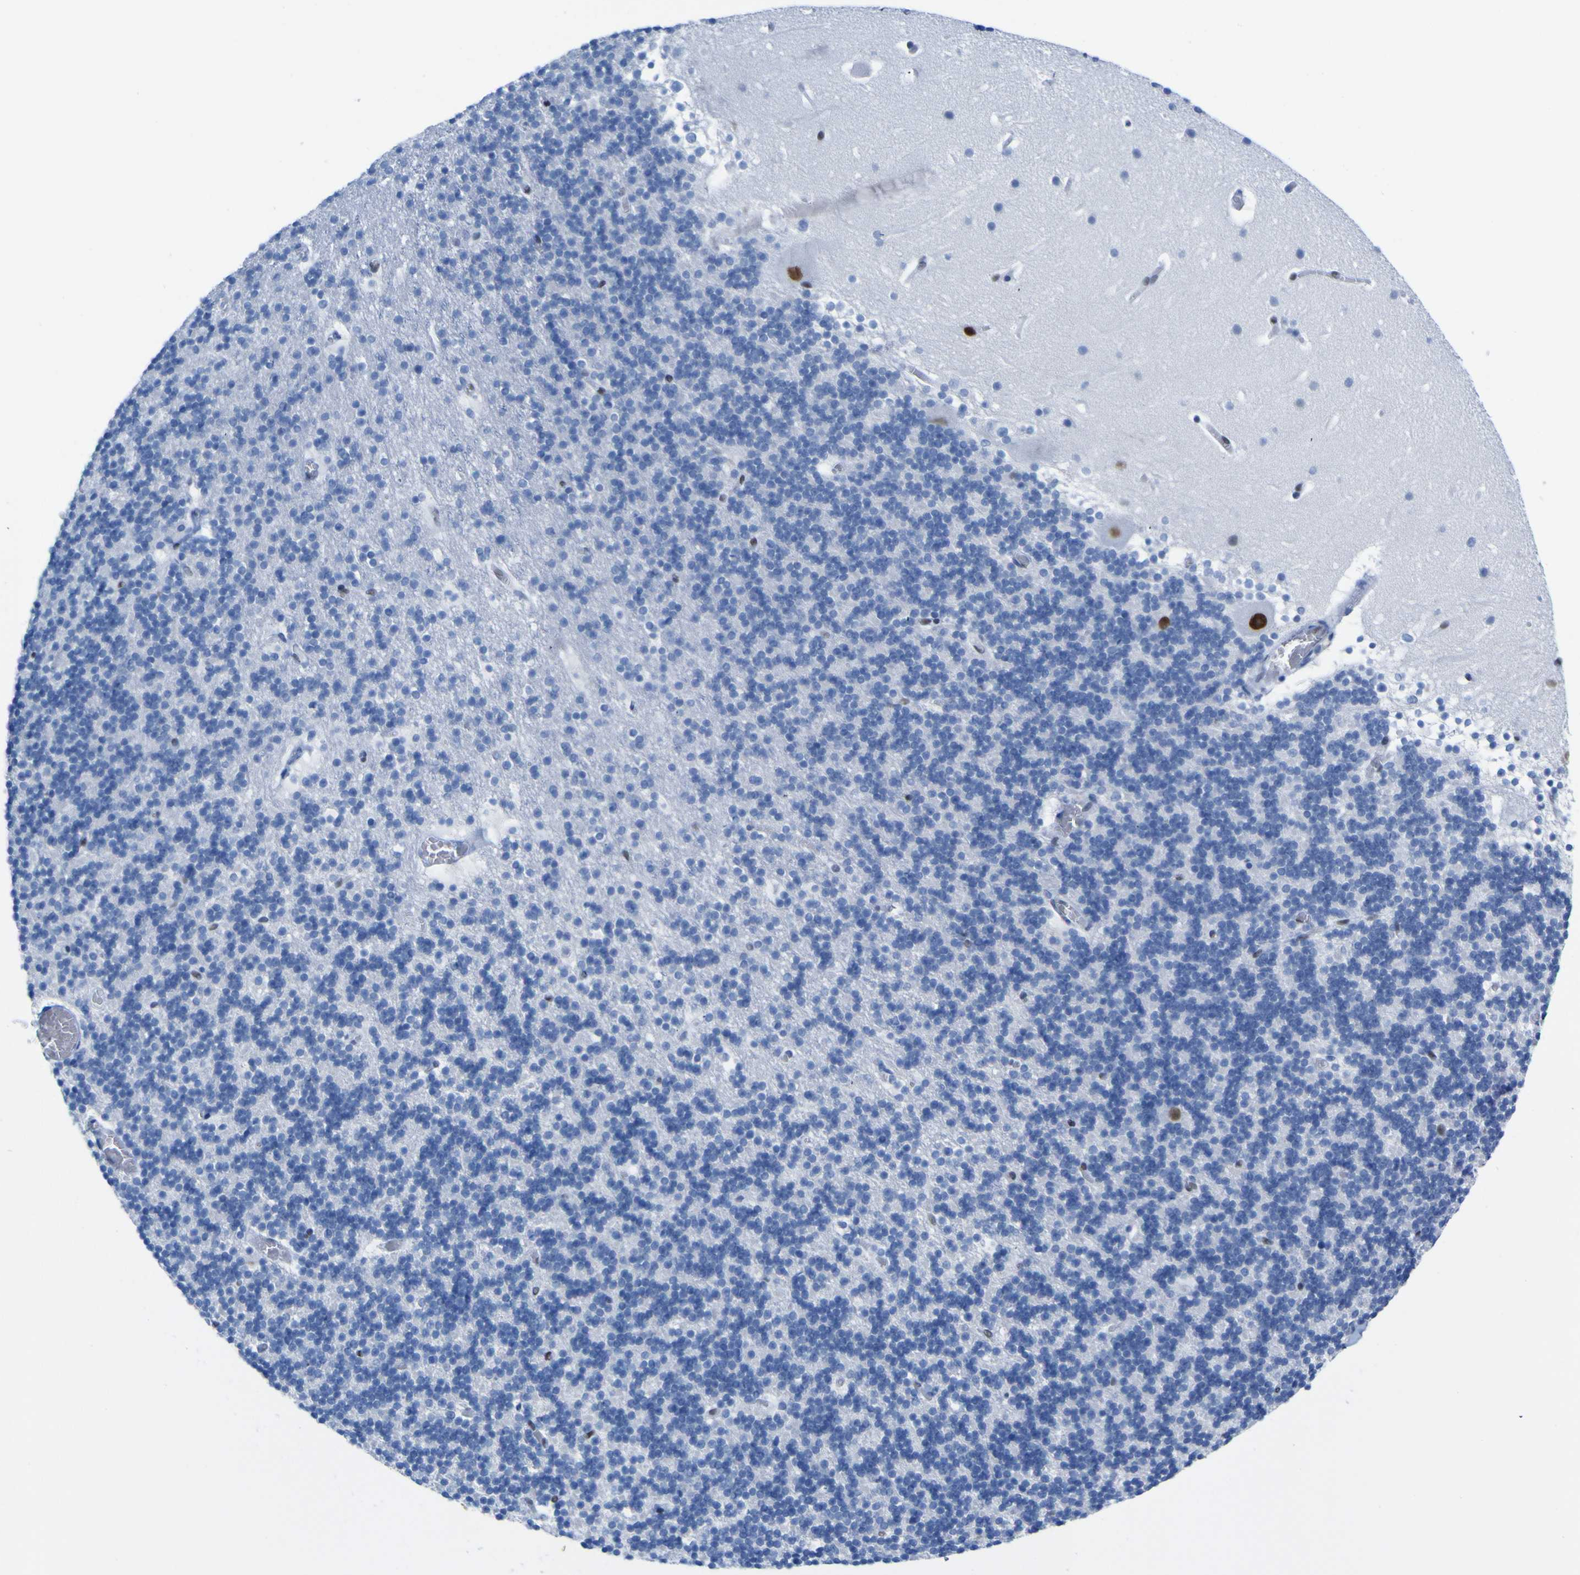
{"staining": {"intensity": "negative", "quantity": "none", "location": "none"}, "tissue": "cerebellum", "cell_type": "Cells in granular layer", "image_type": "normal", "snomed": [{"axis": "morphology", "description": "Normal tissue, NOS"}, {"axis": "topography", "description": "Cerebellum"}], "caption": "This histopathology image is of normal cerebellum stained with immunohistochemistry to label a protein in brown with the nuclei are counter-stained blue. There is no positivity in cells in granular layer. (DAB (3,3'-diaminobenzidine) IHC, high magnification).", "gene": "DACH1", "patient": {"sex": "male", "age": 45}}